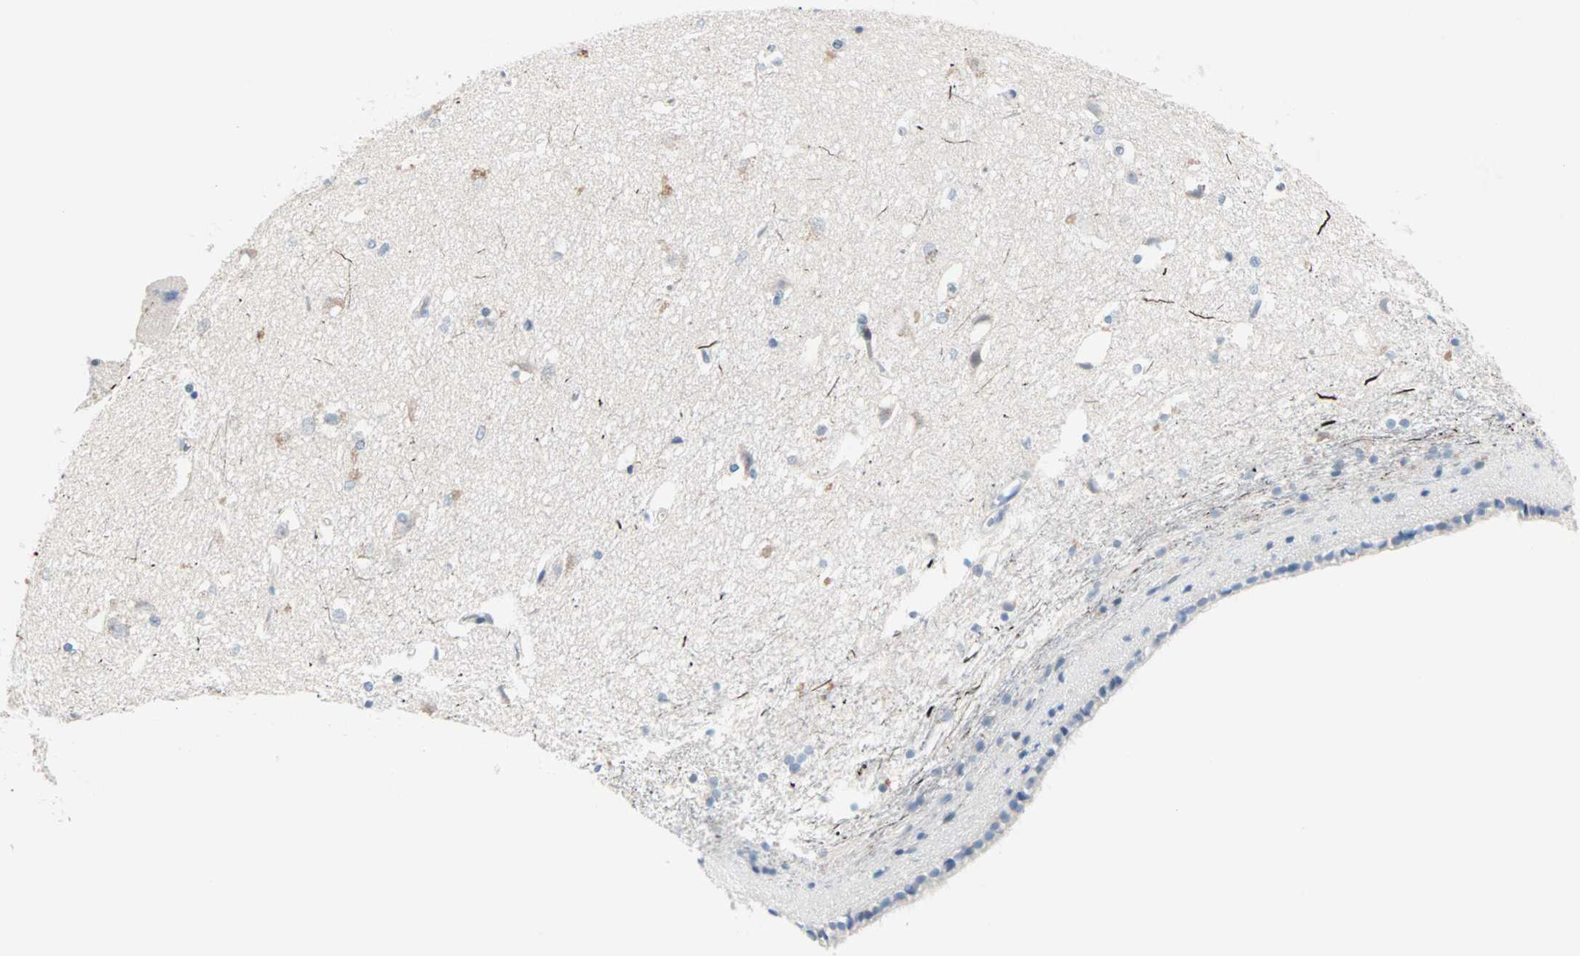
{"staining": {"intensity": "negative", "quantity": "none", "location": "none"}, "tissue": "caudate", "cell_type": "Glial cells", "image_type": "normal", "snomed": [{"axis": "morphology", "description": "Normal tissue, NOS"}, {"axis": "topography", "description": "Lateral ventricle wall"}], "caption": "Glial cells are negative for brown protein staining in benign caudate. The staining is performed using DAB (3,3'-diaminobenzidine) brown chromogen with nuclei counter-stained in using hematoxylin.", "gene": "NEFH", "patient": {"sex": "female", "age": 19}}